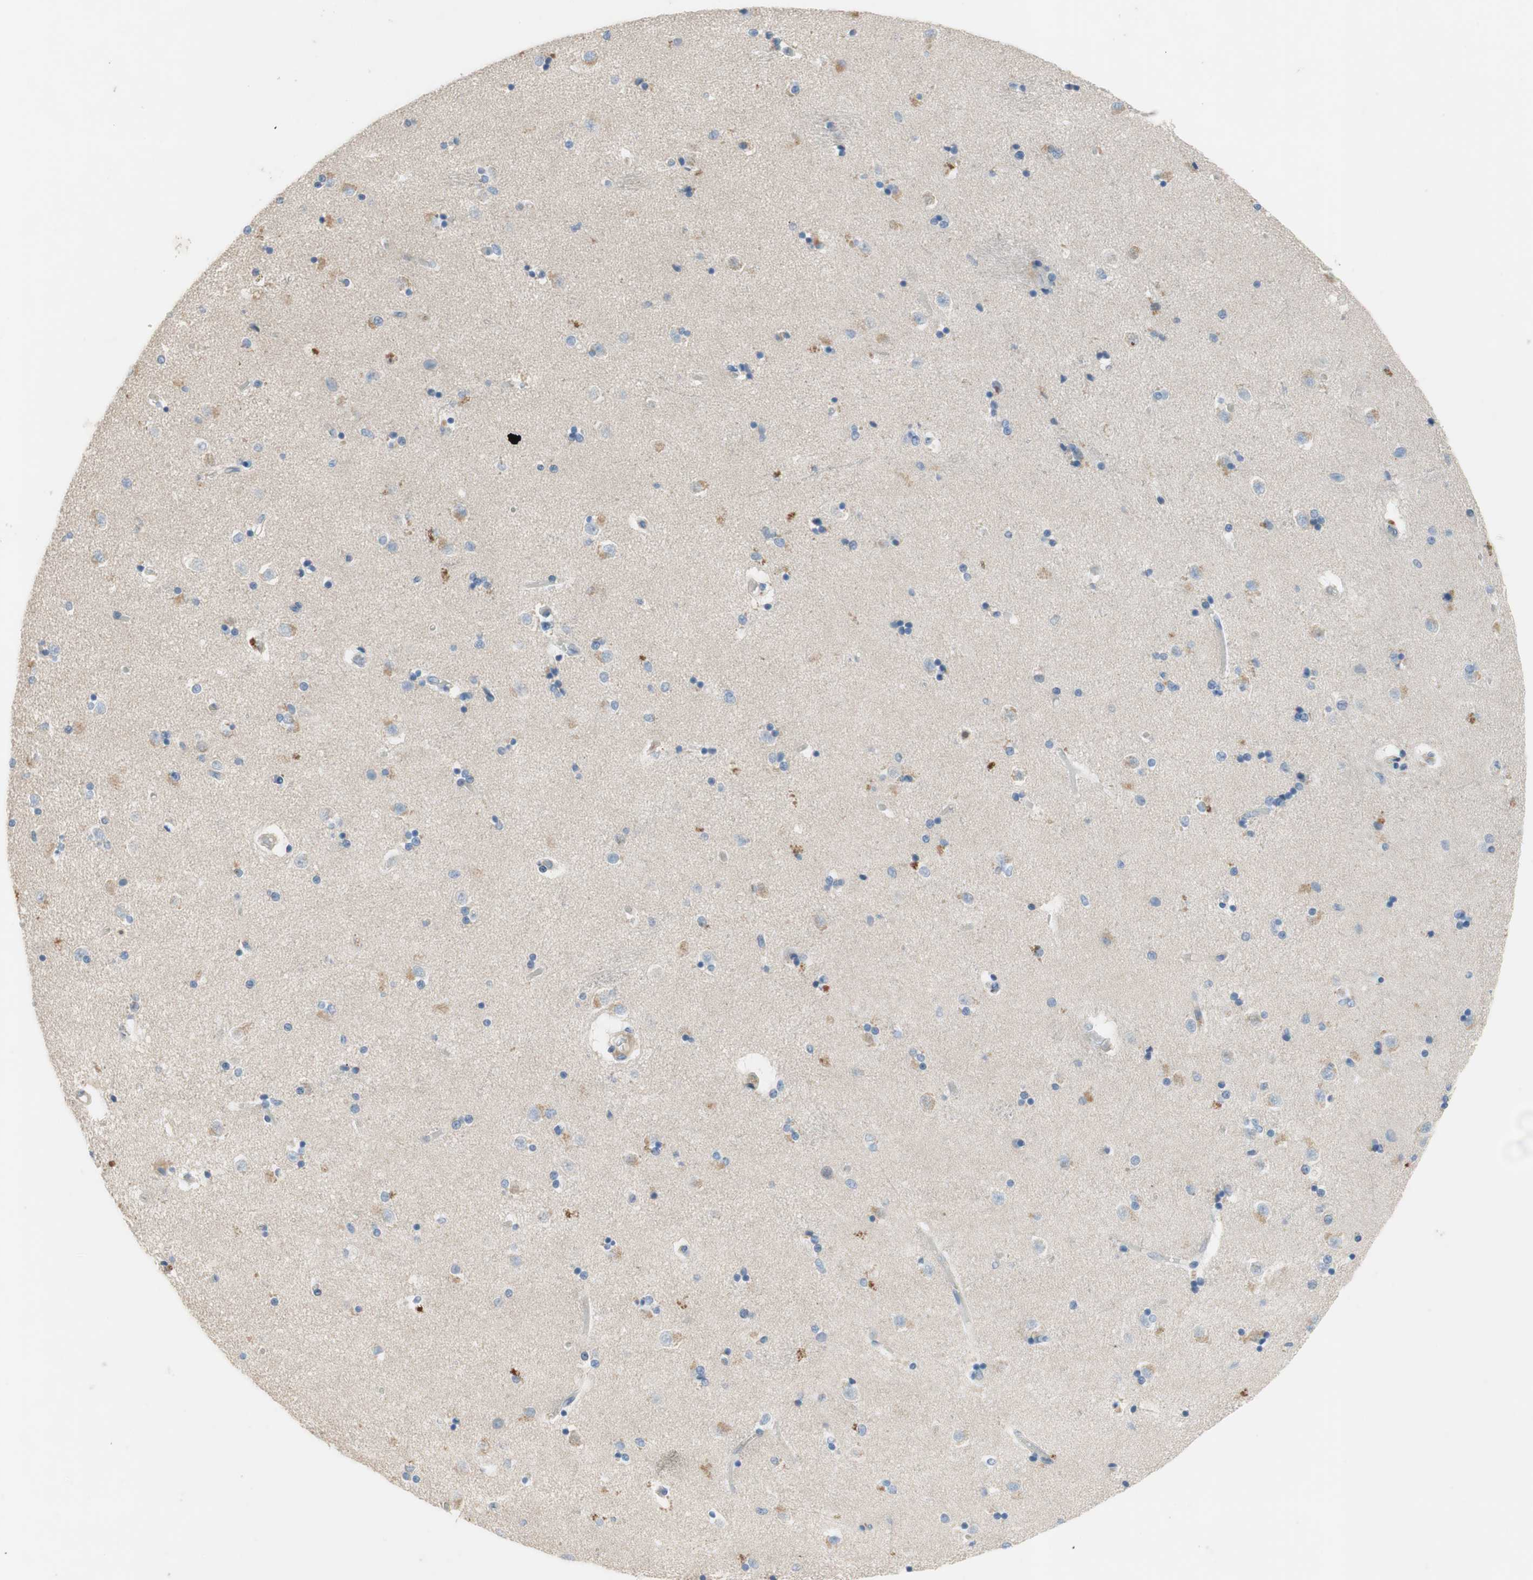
{"staining": {"intensity": "negative", "quantity": "none", "location": "none"}, "tissue": "caudate", "cell_type": "Glial cells", "image_type": "normal", "snomed": [{"axis": "morphology", "description": "Normal tissue, NOS"}, {"axis": "topography", "description": "Lateral ventricle wall"}], "caption": "This micrograph is of normal caudate stained with immunohistochemistry to label a protein in brown with the nuclei are counter-stained blue. There is no expression in glial cells. The staining is performed using DAB (3,3'-diaminobenzidine) brown chromogen with nuclei counter-stained in using hematoxylin.", "gene": "FDFT1", "patient": {"sex": "female", "age": 54}}